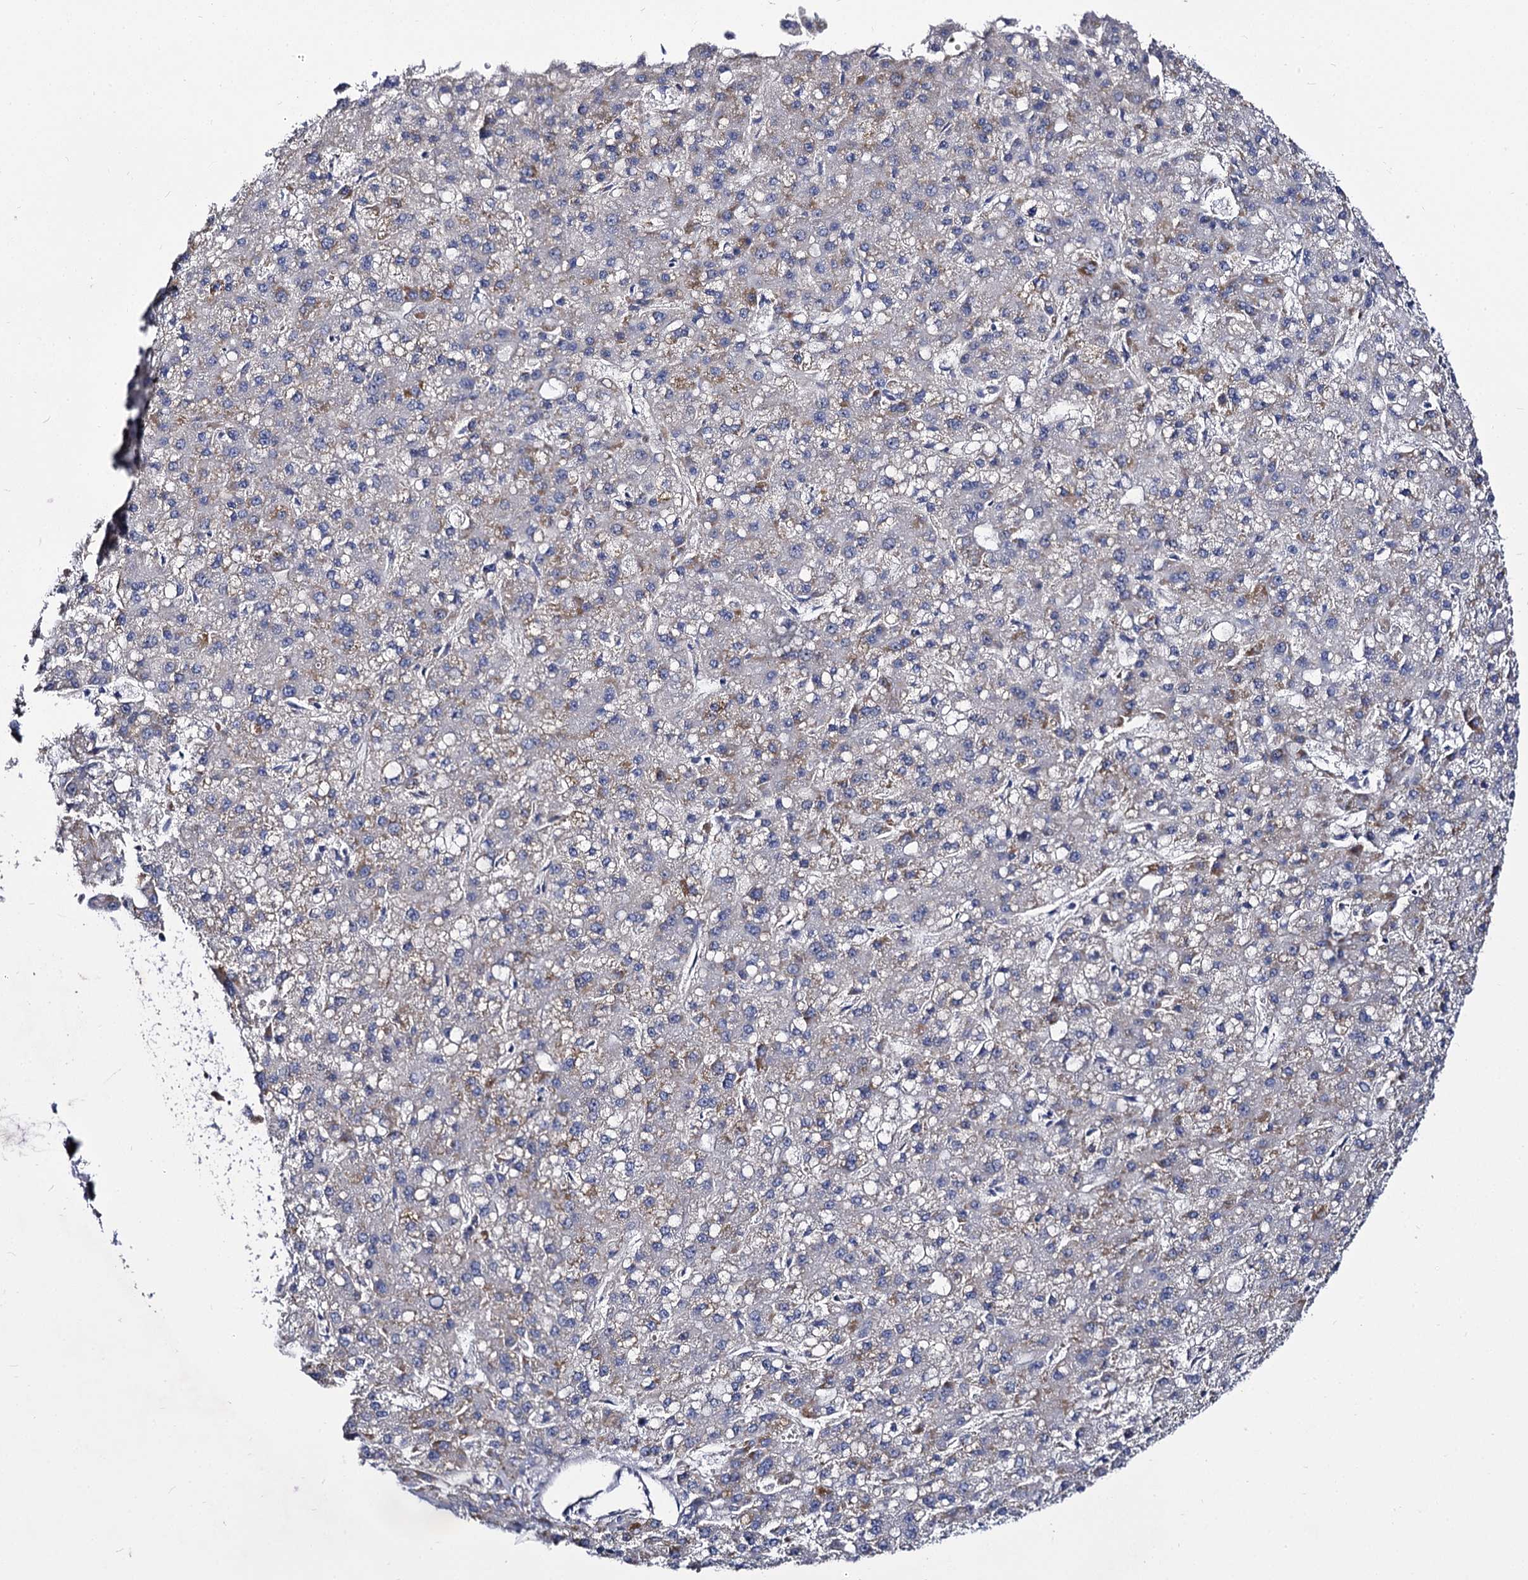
{"staining": {"intensity": "moderate", "quantity": "<25%", "location": "cytoplasmic/membranous"}, "tissue": "liver cancer", "cell_type": "Tumor cells", "image_type": "cancer", "snomed": [{"axis": "morphology", "description": "Carcinoma, Hepatocellular, NOS"}, {"axis": "topography", "description": "Liver"}], "caption": "Protein expression by immunohistochemistry (IHC) displays moderate cytoplasmic/membranous positivity in about <25% of tumor cells in liver cancer.", "gene": "PANX2", "patient": {"sex": "male", "age": 67}}